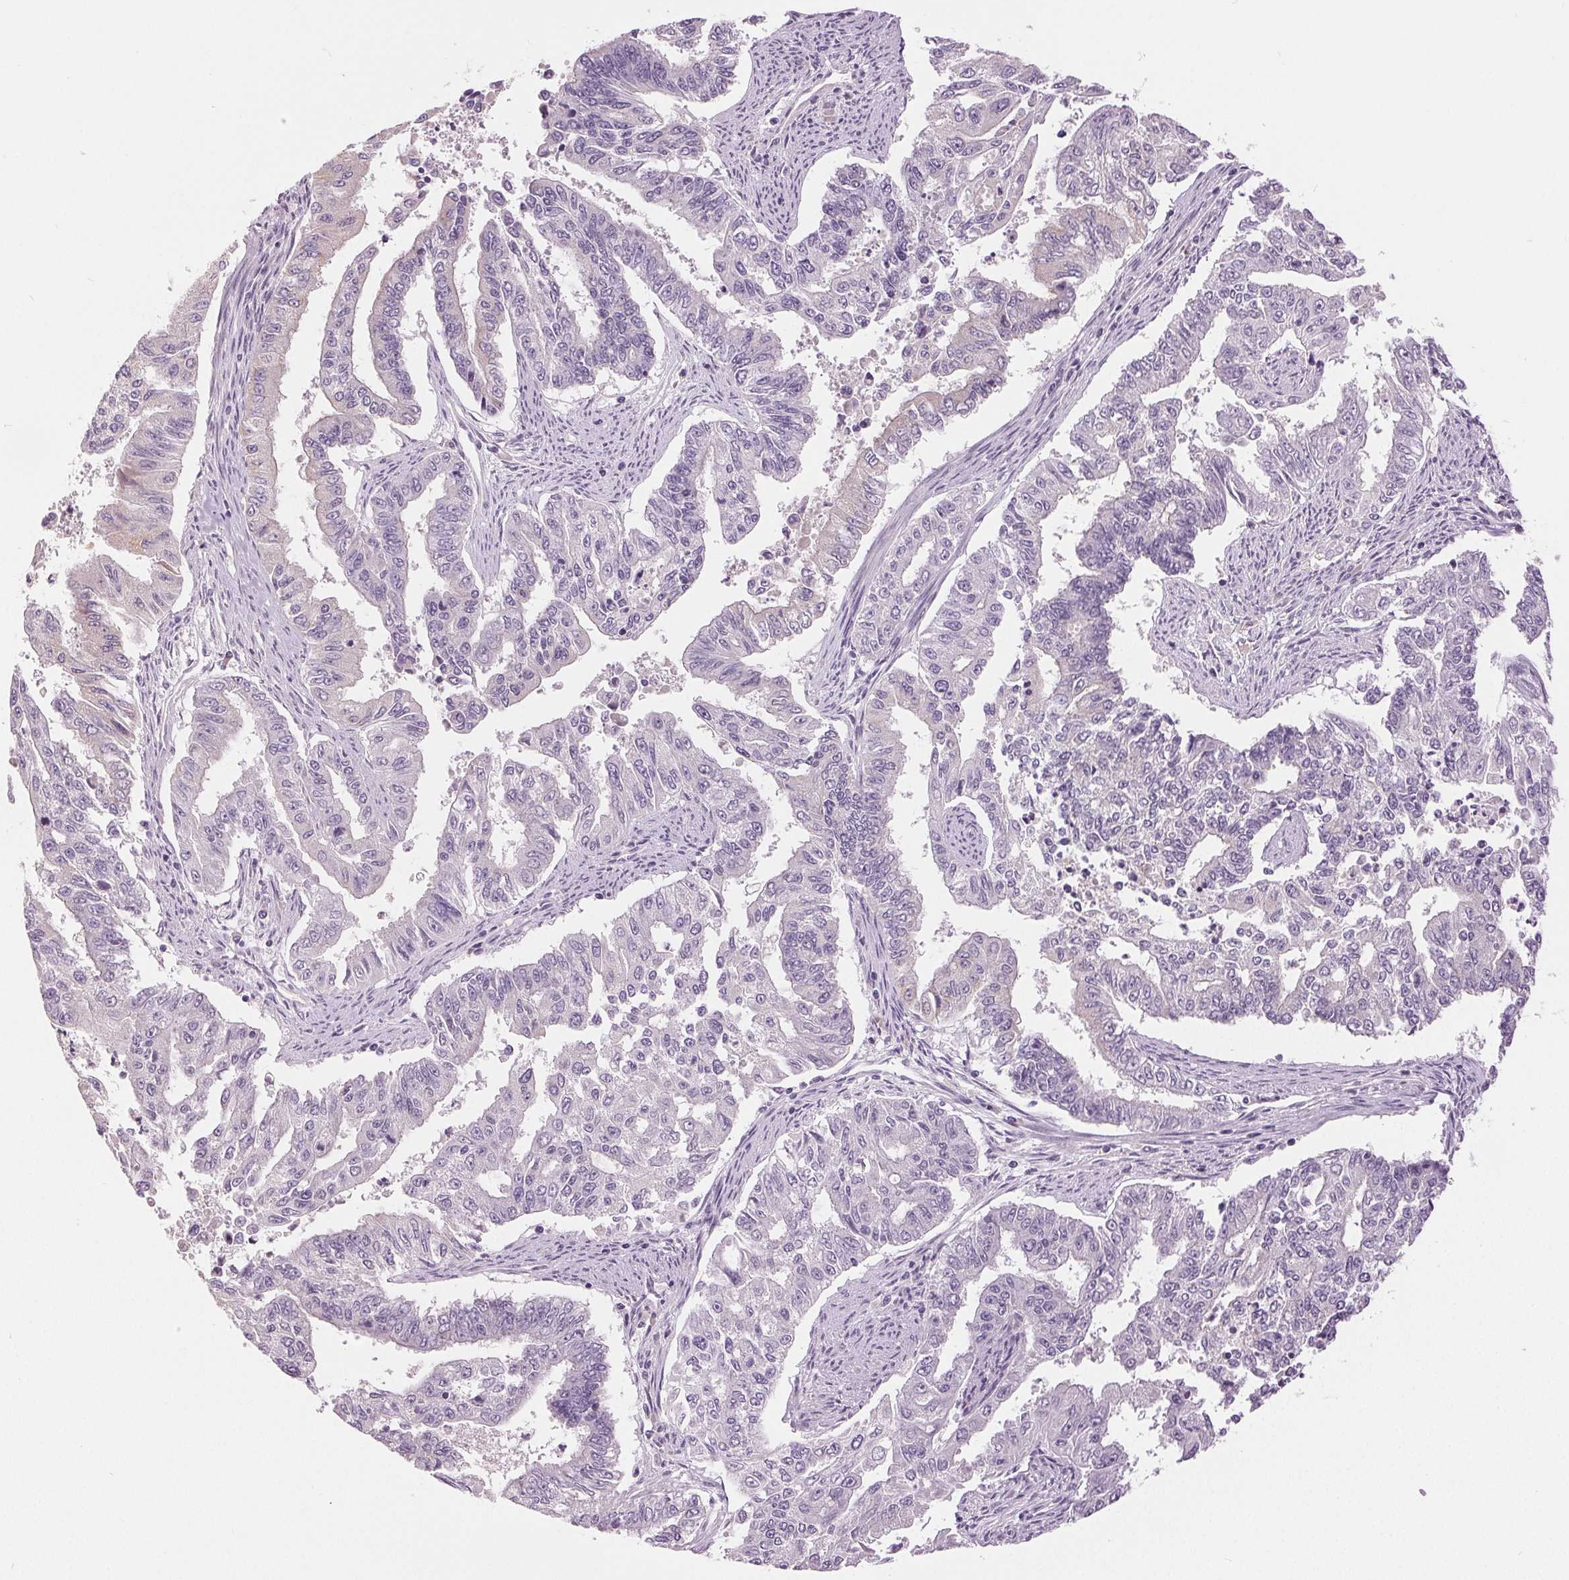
{"staining": {"intensity": "negative", "quantity": "none", "location": "none"}, "tissue": "endometrial cancer", "cell_type": "Tumor cells", "image_type": "cancer", "snomed": [{"axis": "morphology", "description": "Adenocarcinoma, NOS"}, {"axis": "topography", "description": "Uterus"}], "caption": "Protein analysis of endometrial cancer (adenocarcinoma) reveals no significant expression in tumor cells.", "gene": "DSG3", "patient": {"sex": "female", "age": 59}}